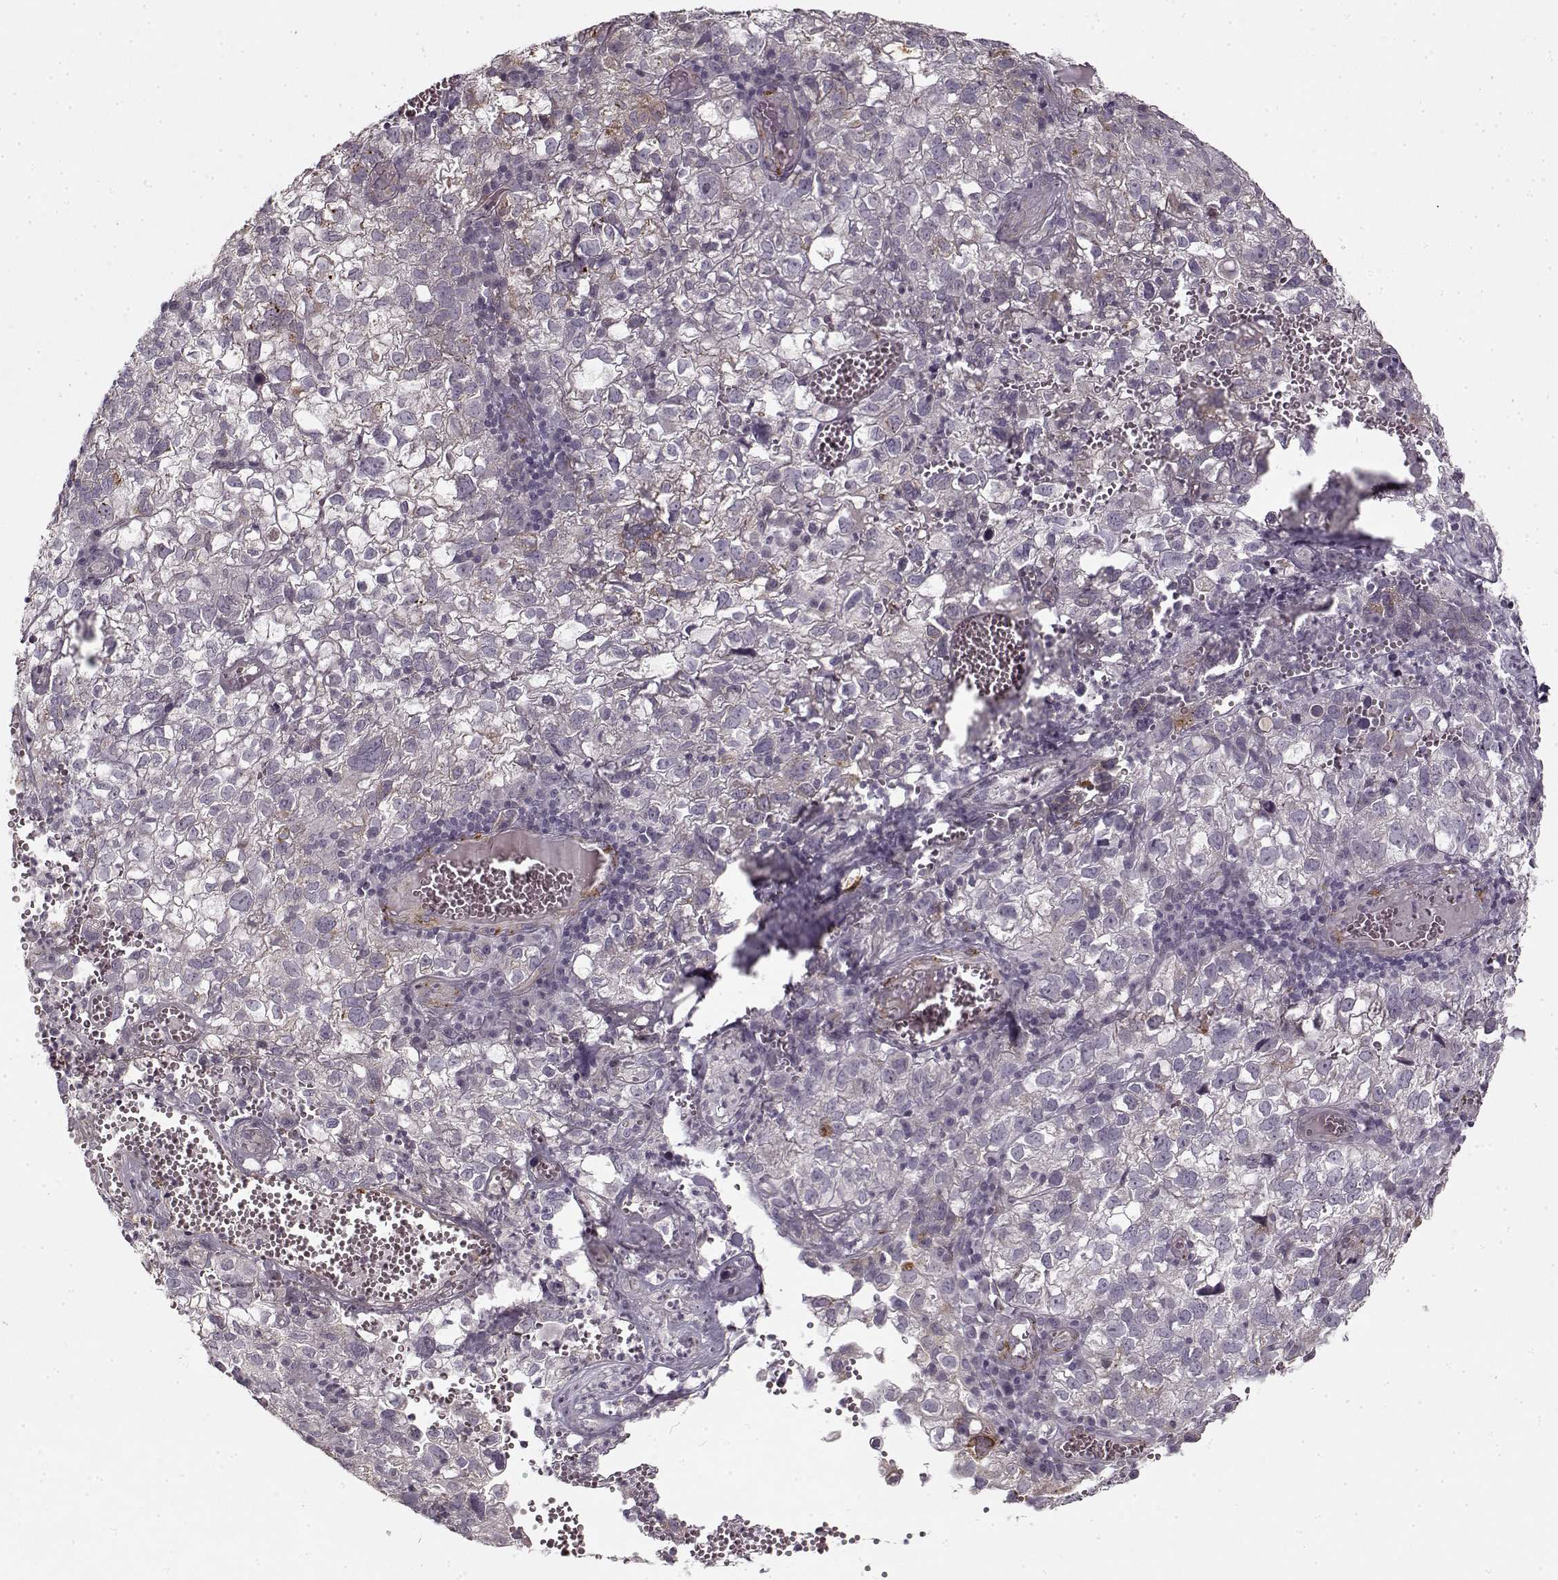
{"staining": {"intensity": "negative", "quantity": "none", "location": "none"}, "tissue": "cervical cancer", "cell_type": "Tumor cells", "image_type": "cancer", "snomed": [{"axis": "morphology", "description": "Squamous cell carcinoma, NOS"}, {"axis": "topography", "description": "Cervix"}], "caption": "Immunohistochemistry (IHC) histopathology image of cervical cancer stained for a protein (brown), which shows no staining in tumor cells. (DAB immunohistochemistry, high magnification).", "gene": "LAMB2", "patient": {"sex": "female", "age": 55}}